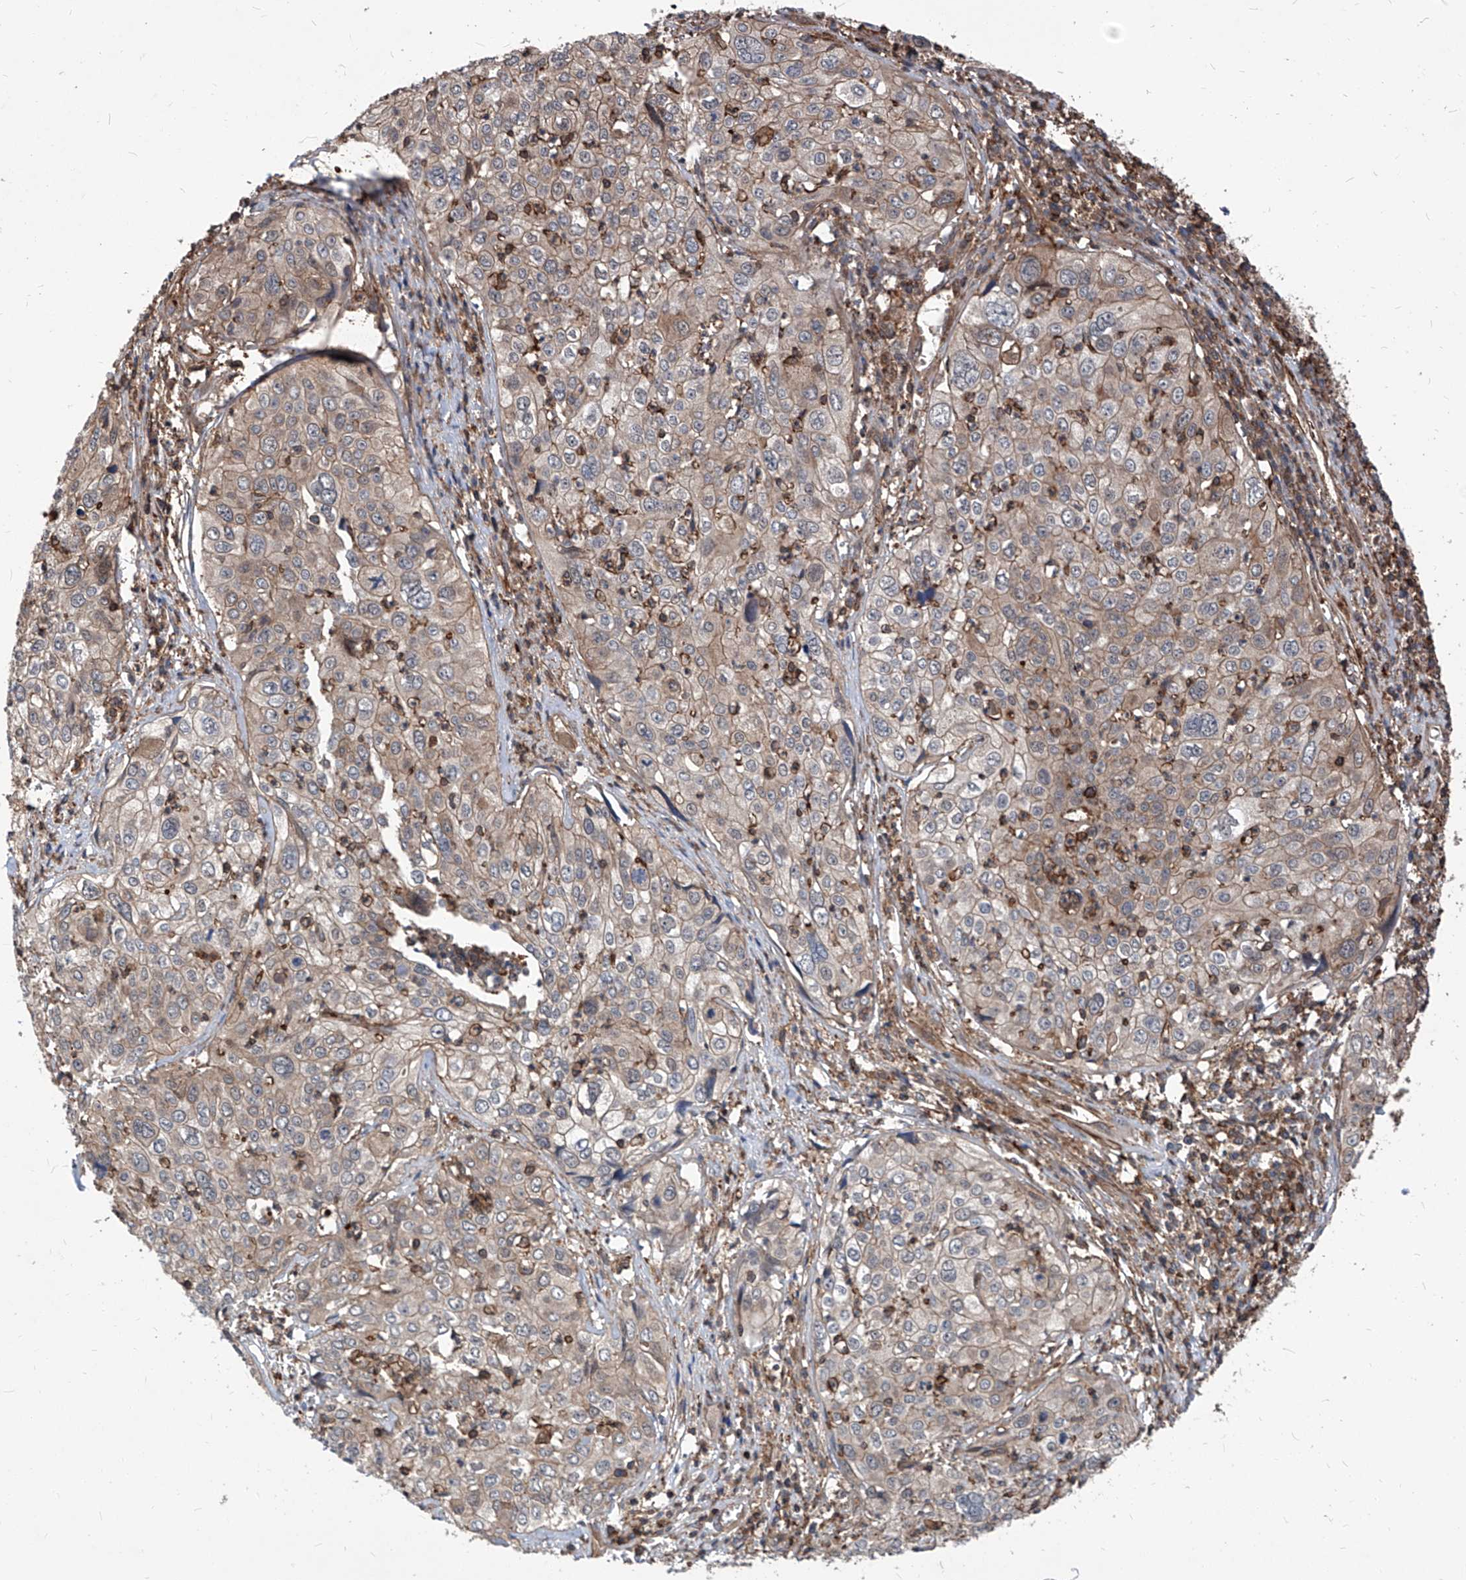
{"staining": {"intensity": "weak", "quantity": "<25%", "location": "cytoplasmic/membranous"}, "tissue": "cervical cancer", "cell_type": "Tumor cells", "image_type": "cancer", "snomed": [{"axis": "morphology", "description": "Squamous cell carcinoma, NOS"}, {"axis": "topography", "description": "Cervix"}], "caption": "IHC of cervical cancer (squamous cell carcinoma) exhibits no staining in tumor cells.", "gene": "ABRACL", "patient": {"sex": "female", "age": 31}}